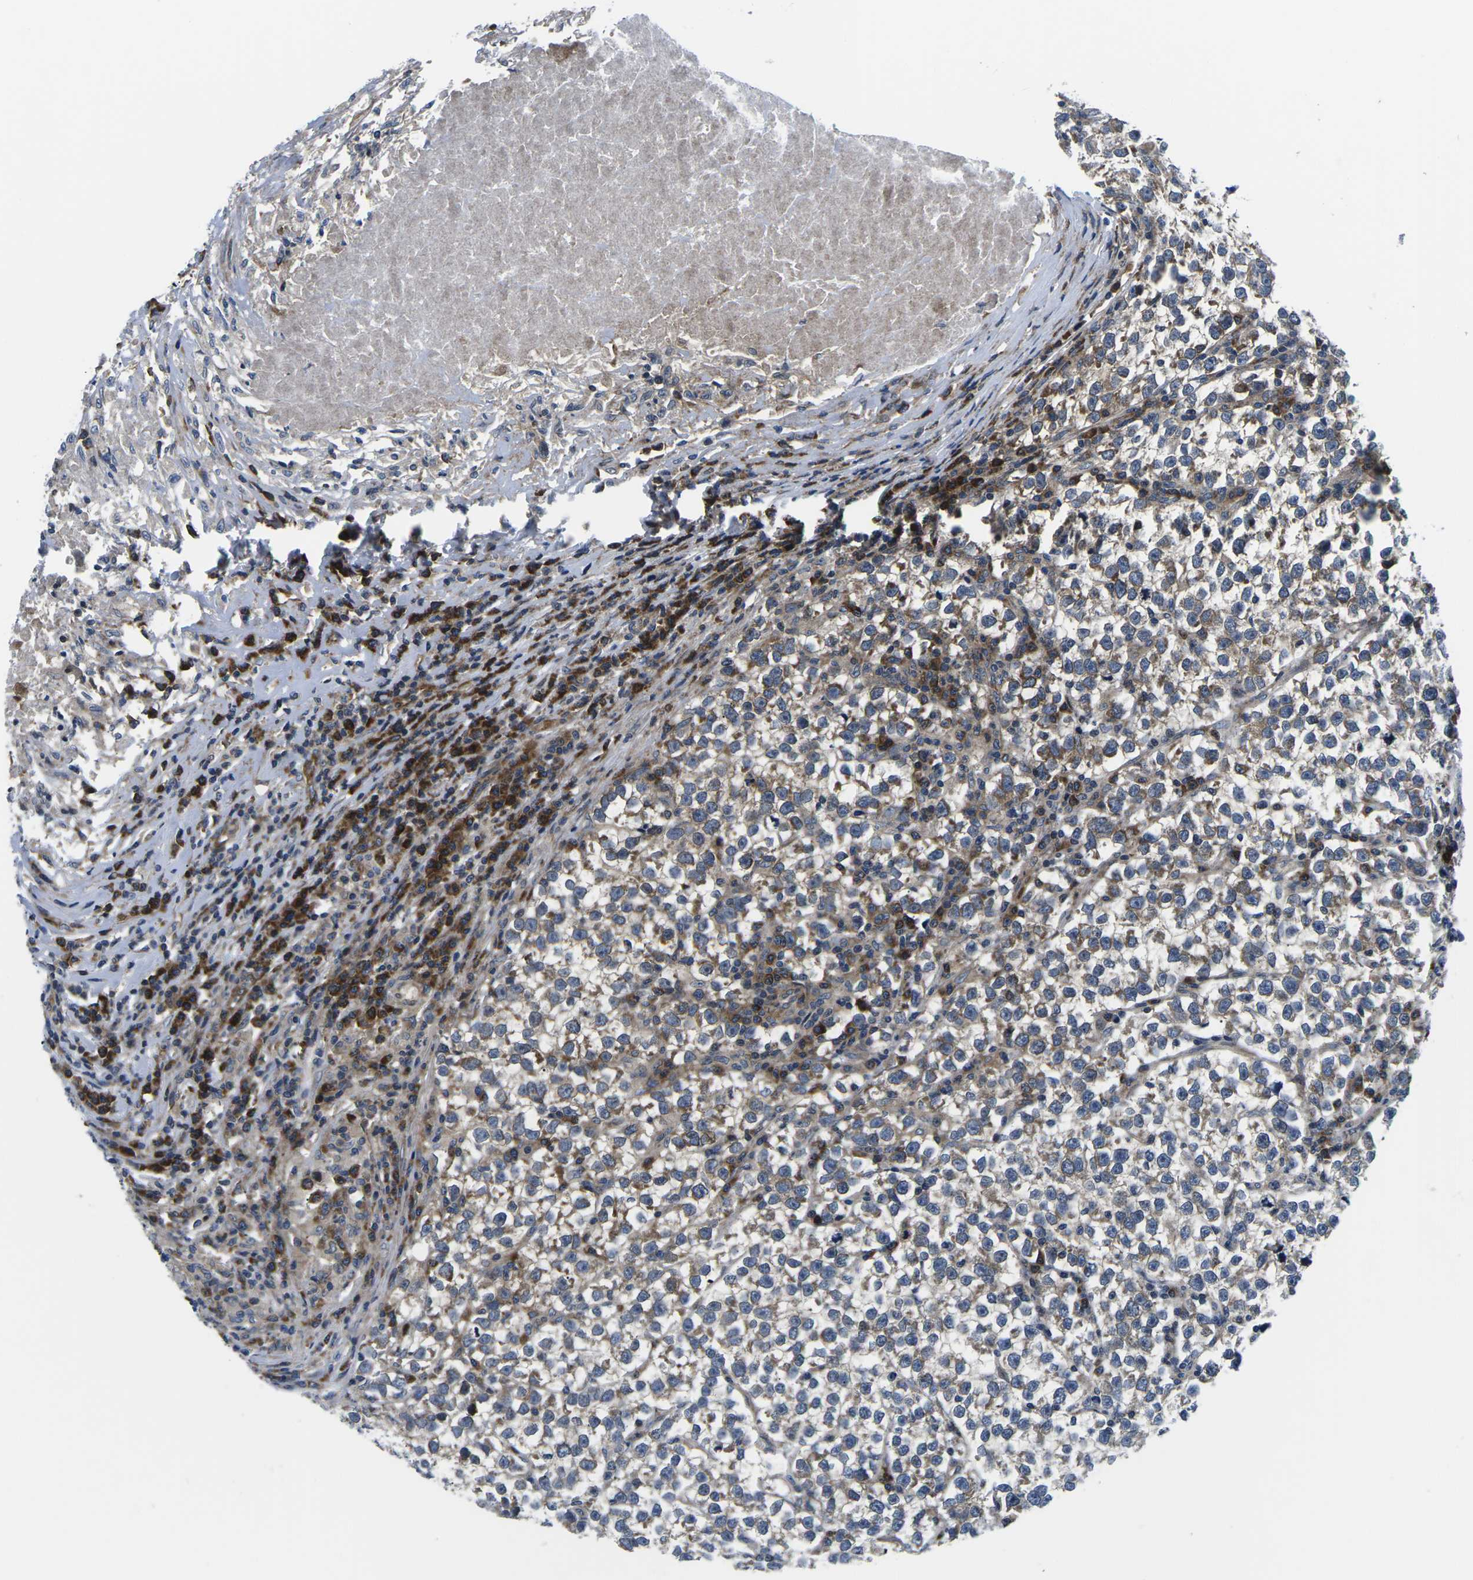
{"staining": {"intensity": "moderate", "quantity": "<25%", "location": "cytoplasmic/membranous"}, "tissue": "testis cancer", "cell_type": "Tumor cells", "image_type": "cancer", "snomed": [{"axis": "morphology", "description": "Normal tissue, NOS"}, {"axis": "morphology", "description": "Seminoma, NOS"}, {"axis": "topography", "description": "Testis"}], "caption": "Testis cancer (seminoma) stained with DAB immunohistochemistry reveals low levels of moderate cytoplasmic/membranous expression in approximately <25% of tumor cells.", "gene": "EIF4E", "patient": {"sex": "male", "age": 43}}